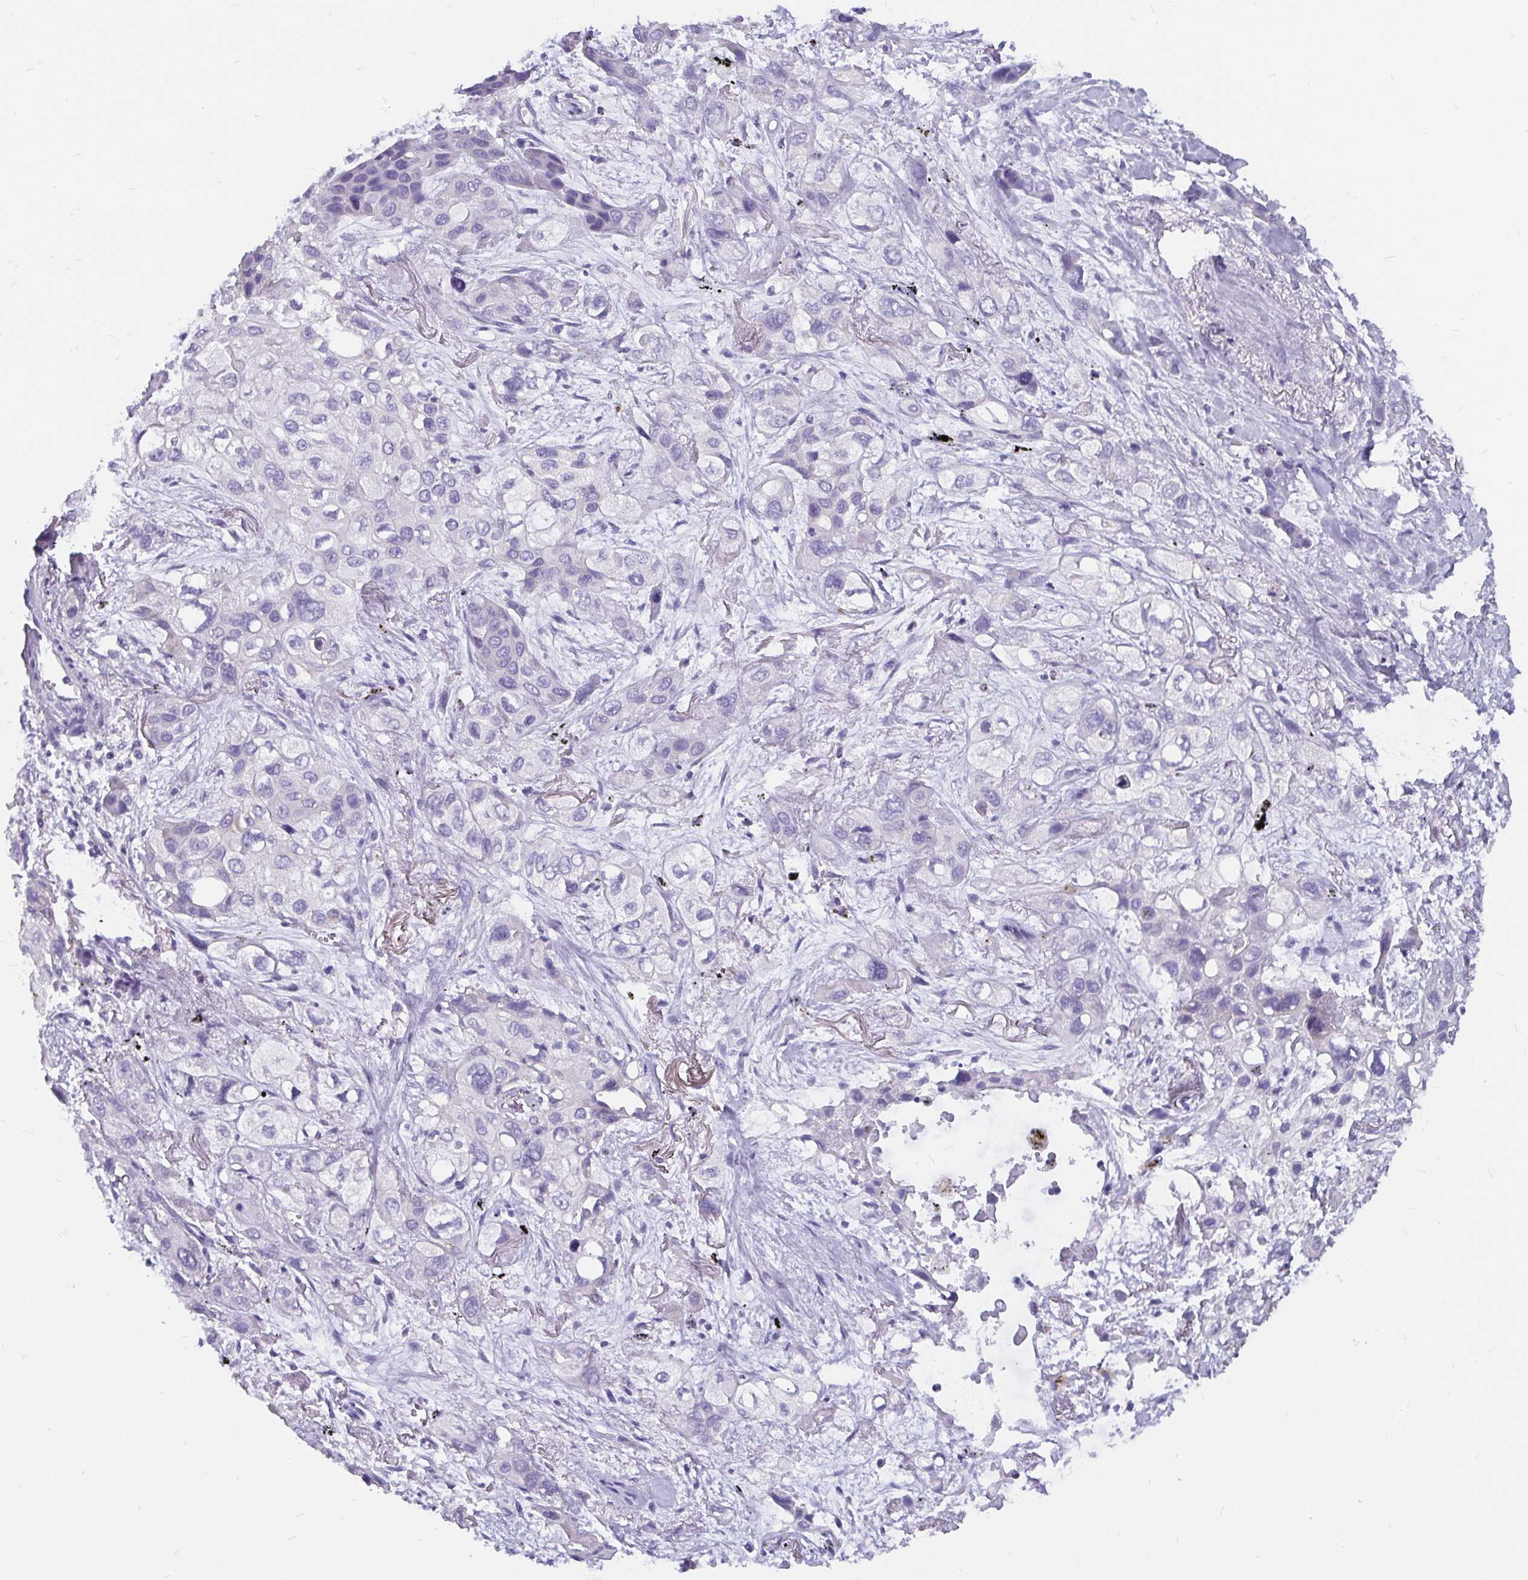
{"staining": {"intensity": "negative", "quantity": "none", "location": "none"}, "tissue": "lung cancer", "cell_type": "Tumor cells", "image_type": "cancer", "snomed": [{"axis": "morphology", "description": "Squamous cell carcinoma, NOS"}, {"axis": "morphology", "description": "Squamous cell carcinoma, metastatic, NOS"}, {"axis": "topography", "description": "Lung"}], "caption": "A high-resolution micrograph shows immunohistochemistry (IHC) staining of lung cancer (metastatic squamous cell carcinoma), which reveals no significant staining in tumor cells.", "gene": "ADAMTS6", "patient": {"sex": "male", "age": 59}}